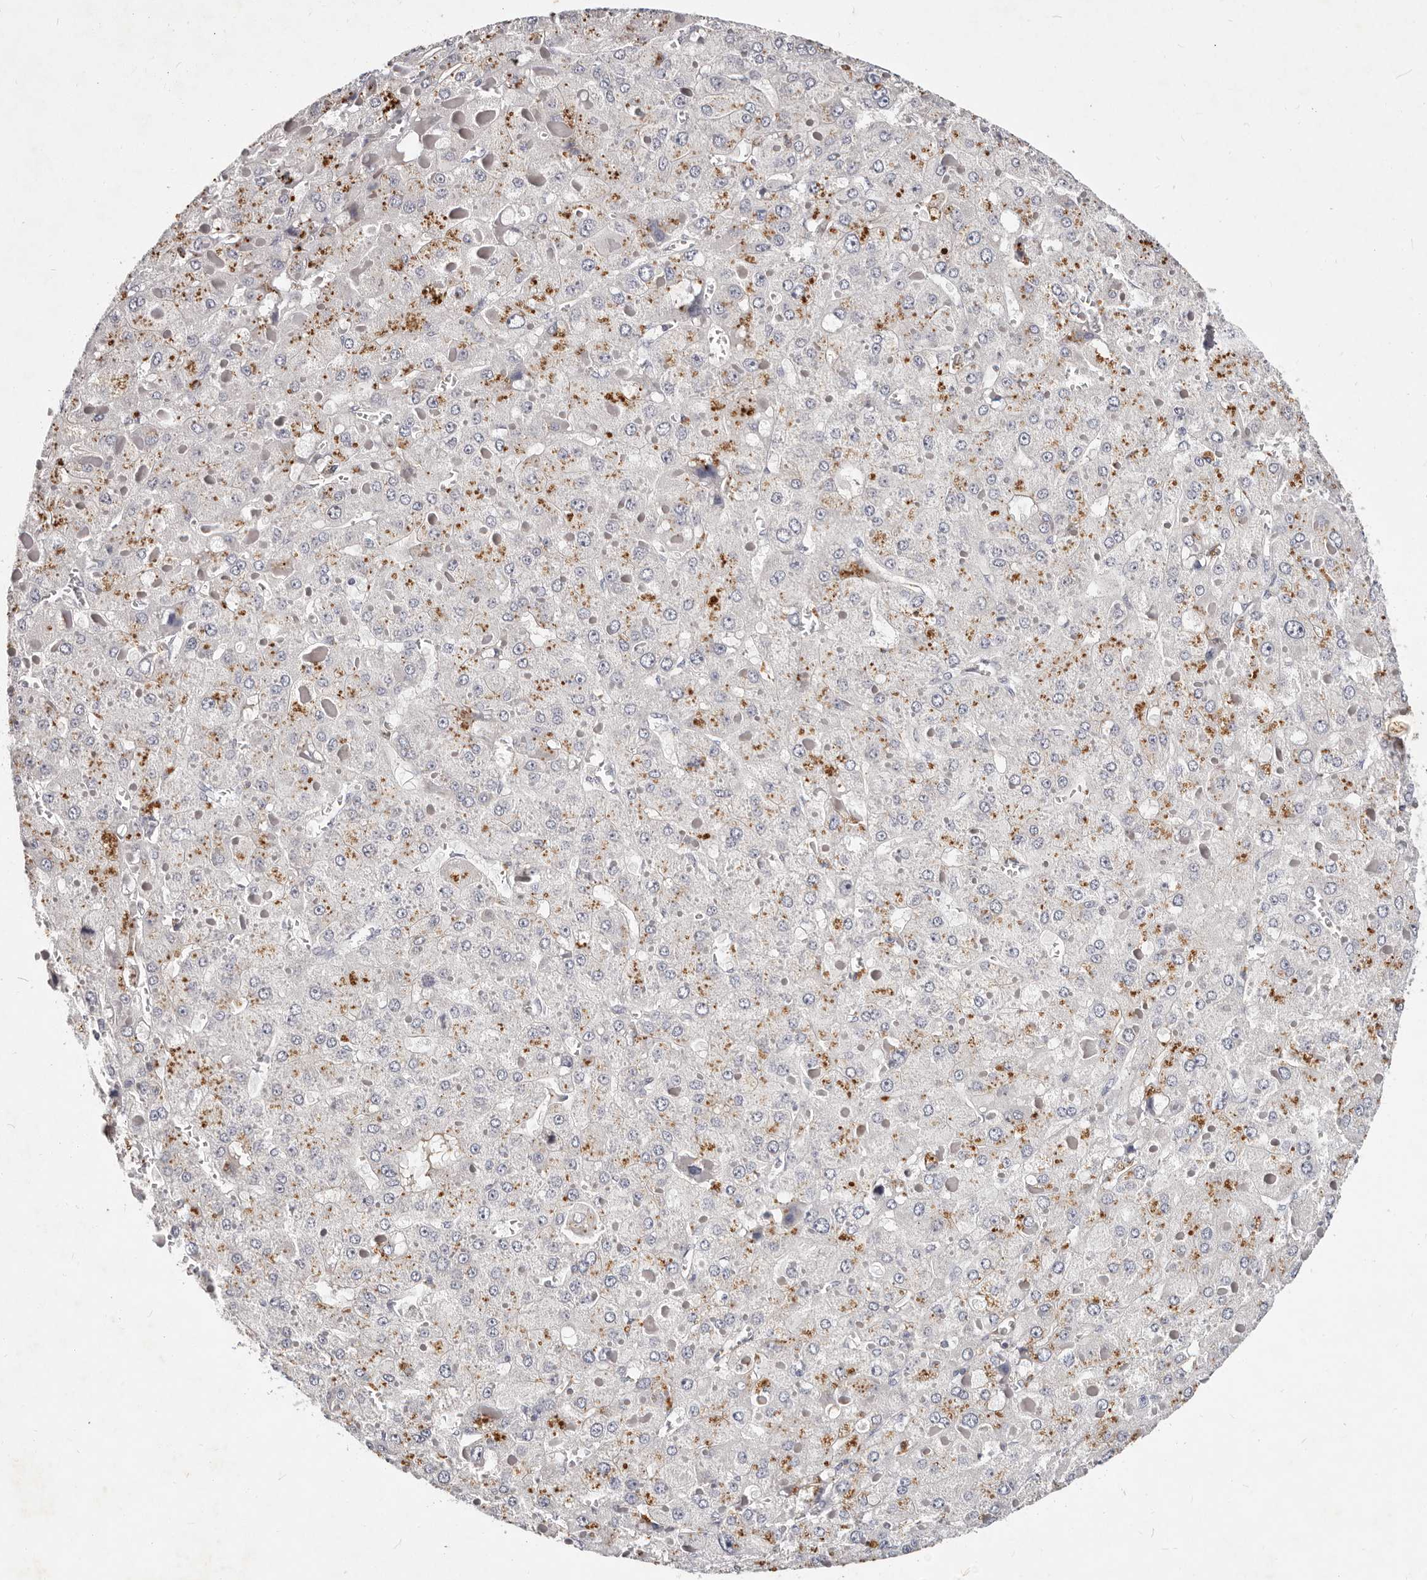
{"staining": {"intensity": "negative", "quantity": "none", "location": "none"}, "tissue": "liver cancer", "cell_type": "Tumor cells", "image_type": "cancer", "snomed": [{"axis": "morphology", "description": "Carcinoma, Hepatocellular, NOS"}, {"axis": "topography", "description": "Liver"}], "caption": "This is an immunohistochemistry histopathology image of human liver cancer (hepatocellular carcinoma). There is no staining in tumor cells.", "gene": "MRPS33", "patient": {"sex": "female", "age": 73}}